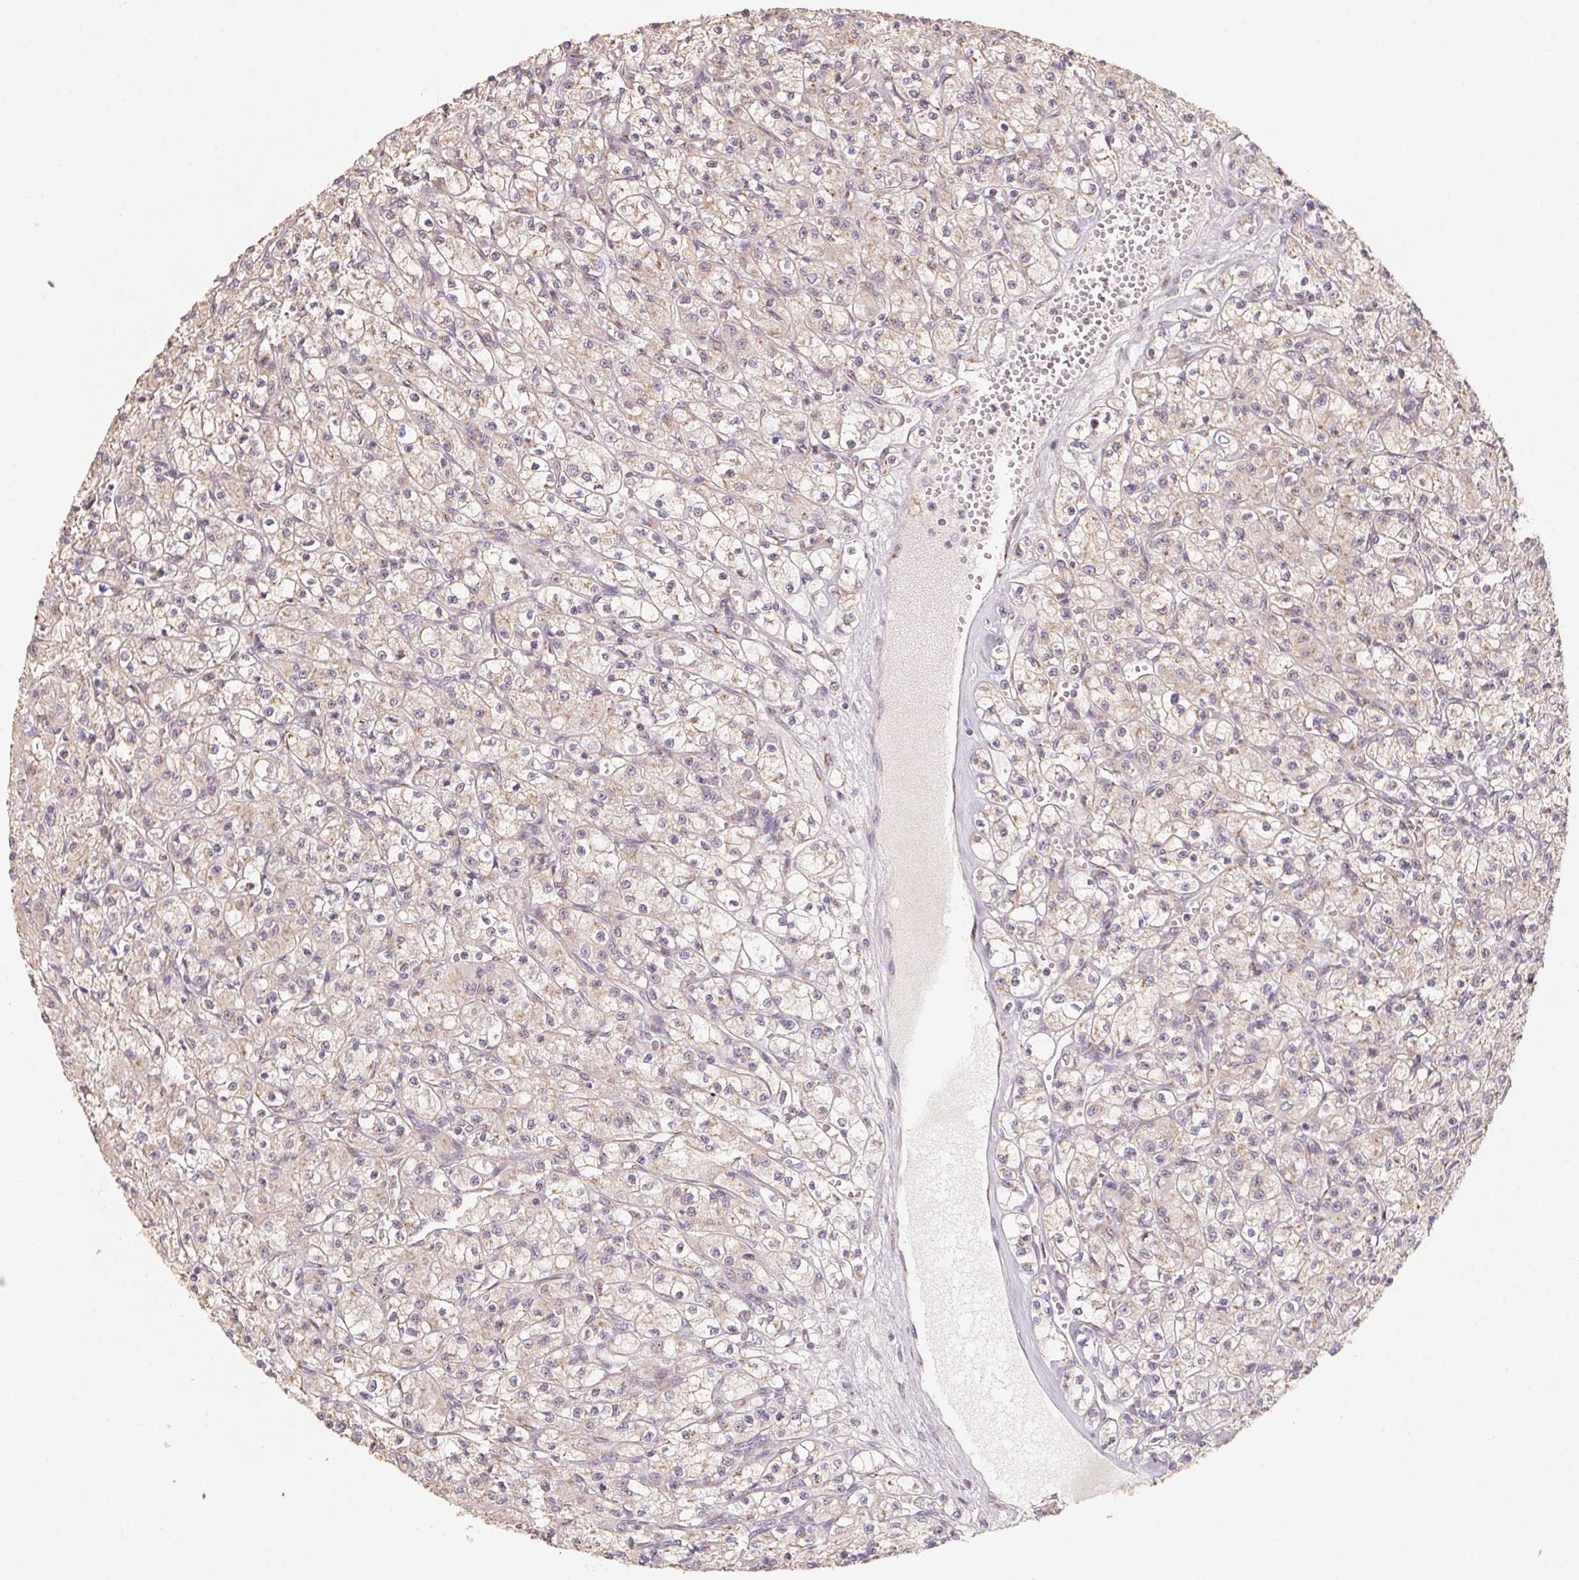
{"staining": {"intensity": "weak", "quantity": "<25%", "location": "cytoplasmic/membranous"}, "tissue": "renal cancer", "cell_type": "Tumor cells", "image_type": "cancer", "snomed": [{"axis": "morphology", "description": "Adenocarcinoma, NOS"}, {"axis": "topography", "description": "Kidney"}], "caption": "Immunohistochemical staining of renal cancer (adenocarcinoma) reveals no significant expression in tumor cells. (Brightfield microscopy of DAB (3,3'-diaminobenzidine) immunohistochemistry at high magnification).", "gene": "TSPAN12", "patient": {"sex": "female", "age": 70}}